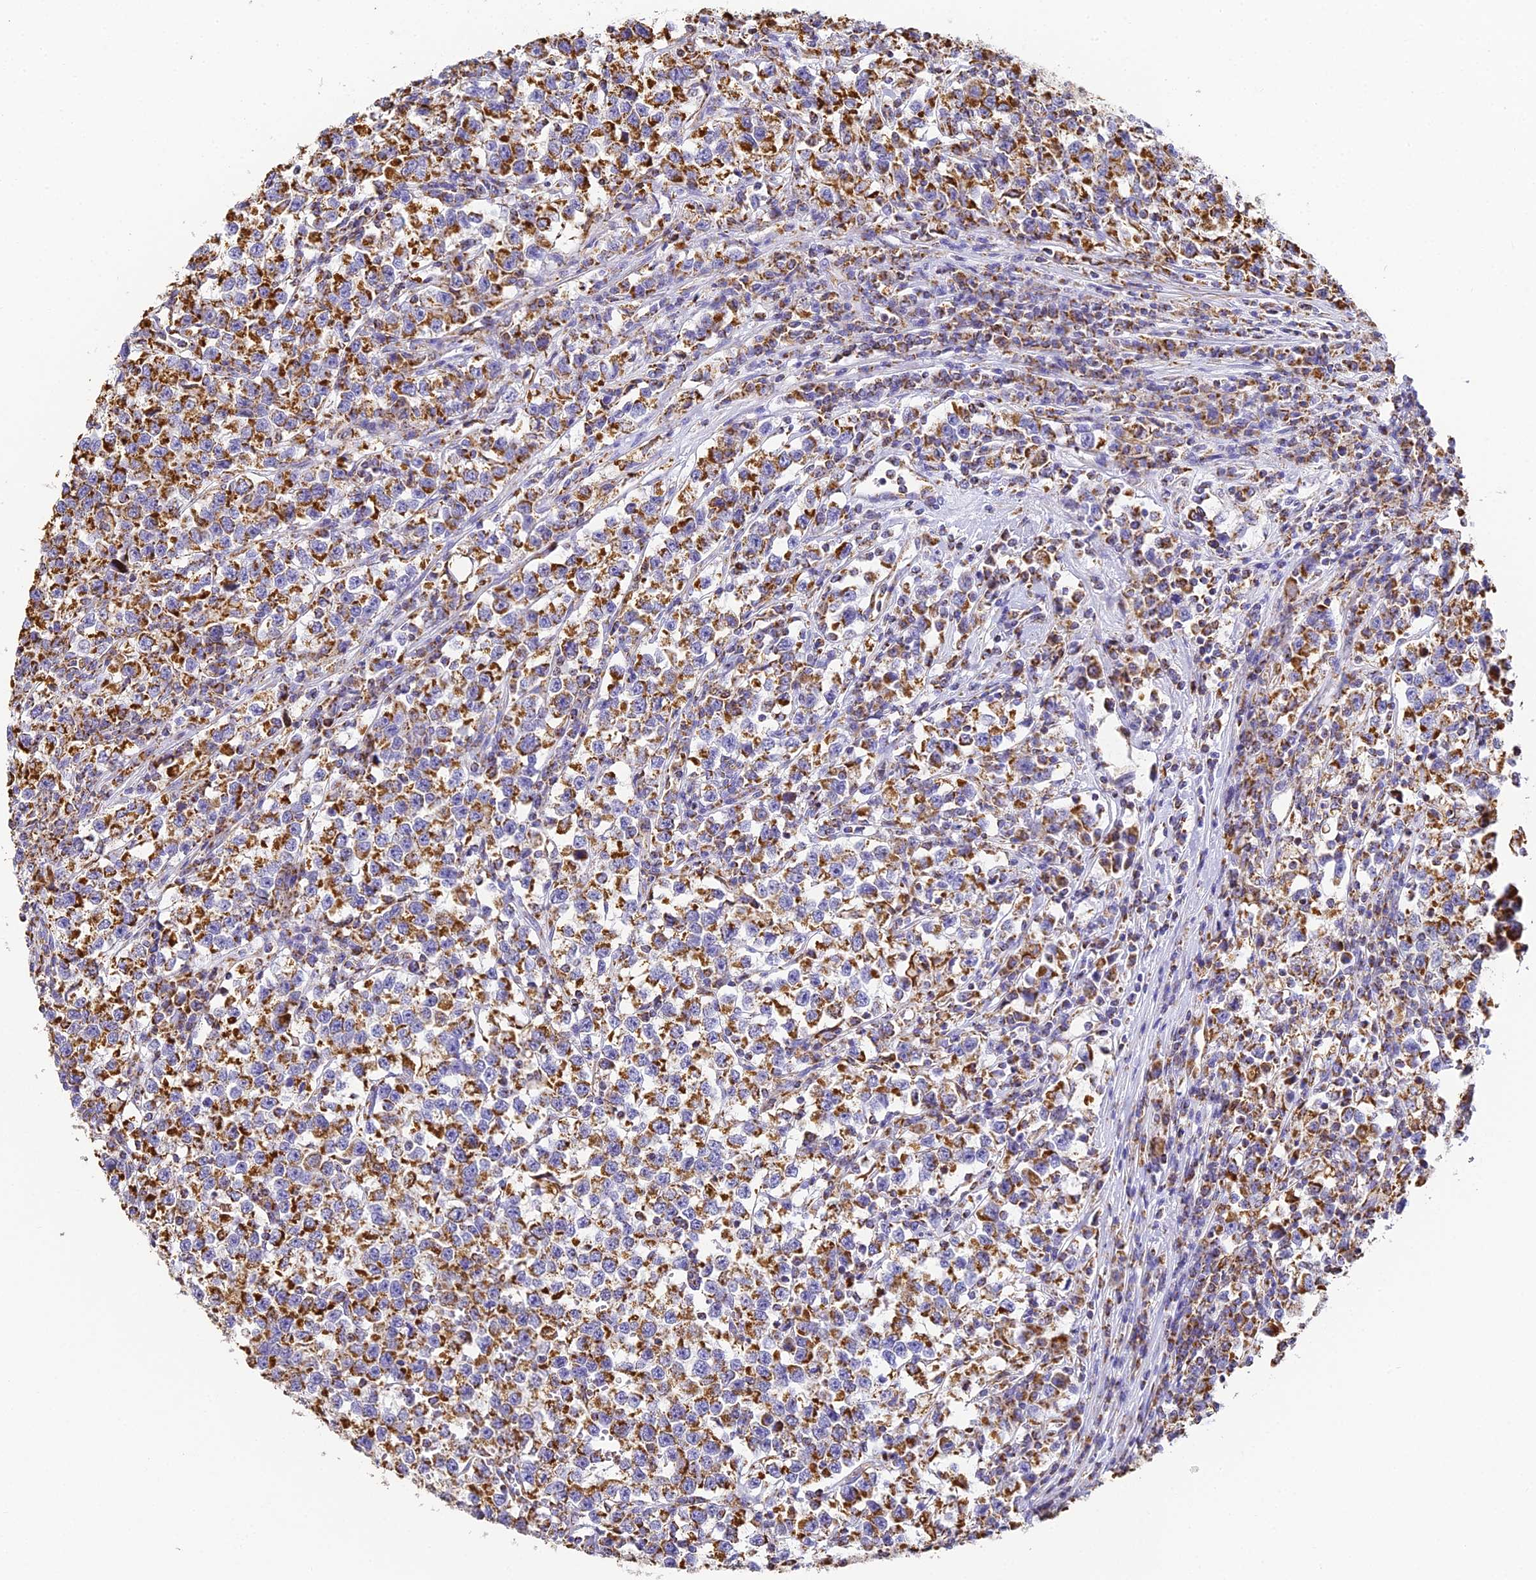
{"staining": {"intensity": "strong", "quantity": ">75%", "location": "cytoplasmic/membranous"}, "tissue": "testis cancer", "cell_type": "Tumor cells", "image_type": "cancer", "snomed": [{"axis": "morphology", "description": "Normal tissue, NOS"}, {"axis": "morphology", "description": "Seminoma, NOS"}, {"axis": "topography", "description": "Testis"}], "caption": "Immunohistochemical staining of testis seminoma demonstrates high levels of strong cytoplasmic/membranous protein staining in approximately >75% of tumor cells. (brown staining indicates protein expression, while blue staining denotes nuclei).", "gene": "COX6C", "patient": {"sex": "male", "age": 43}}